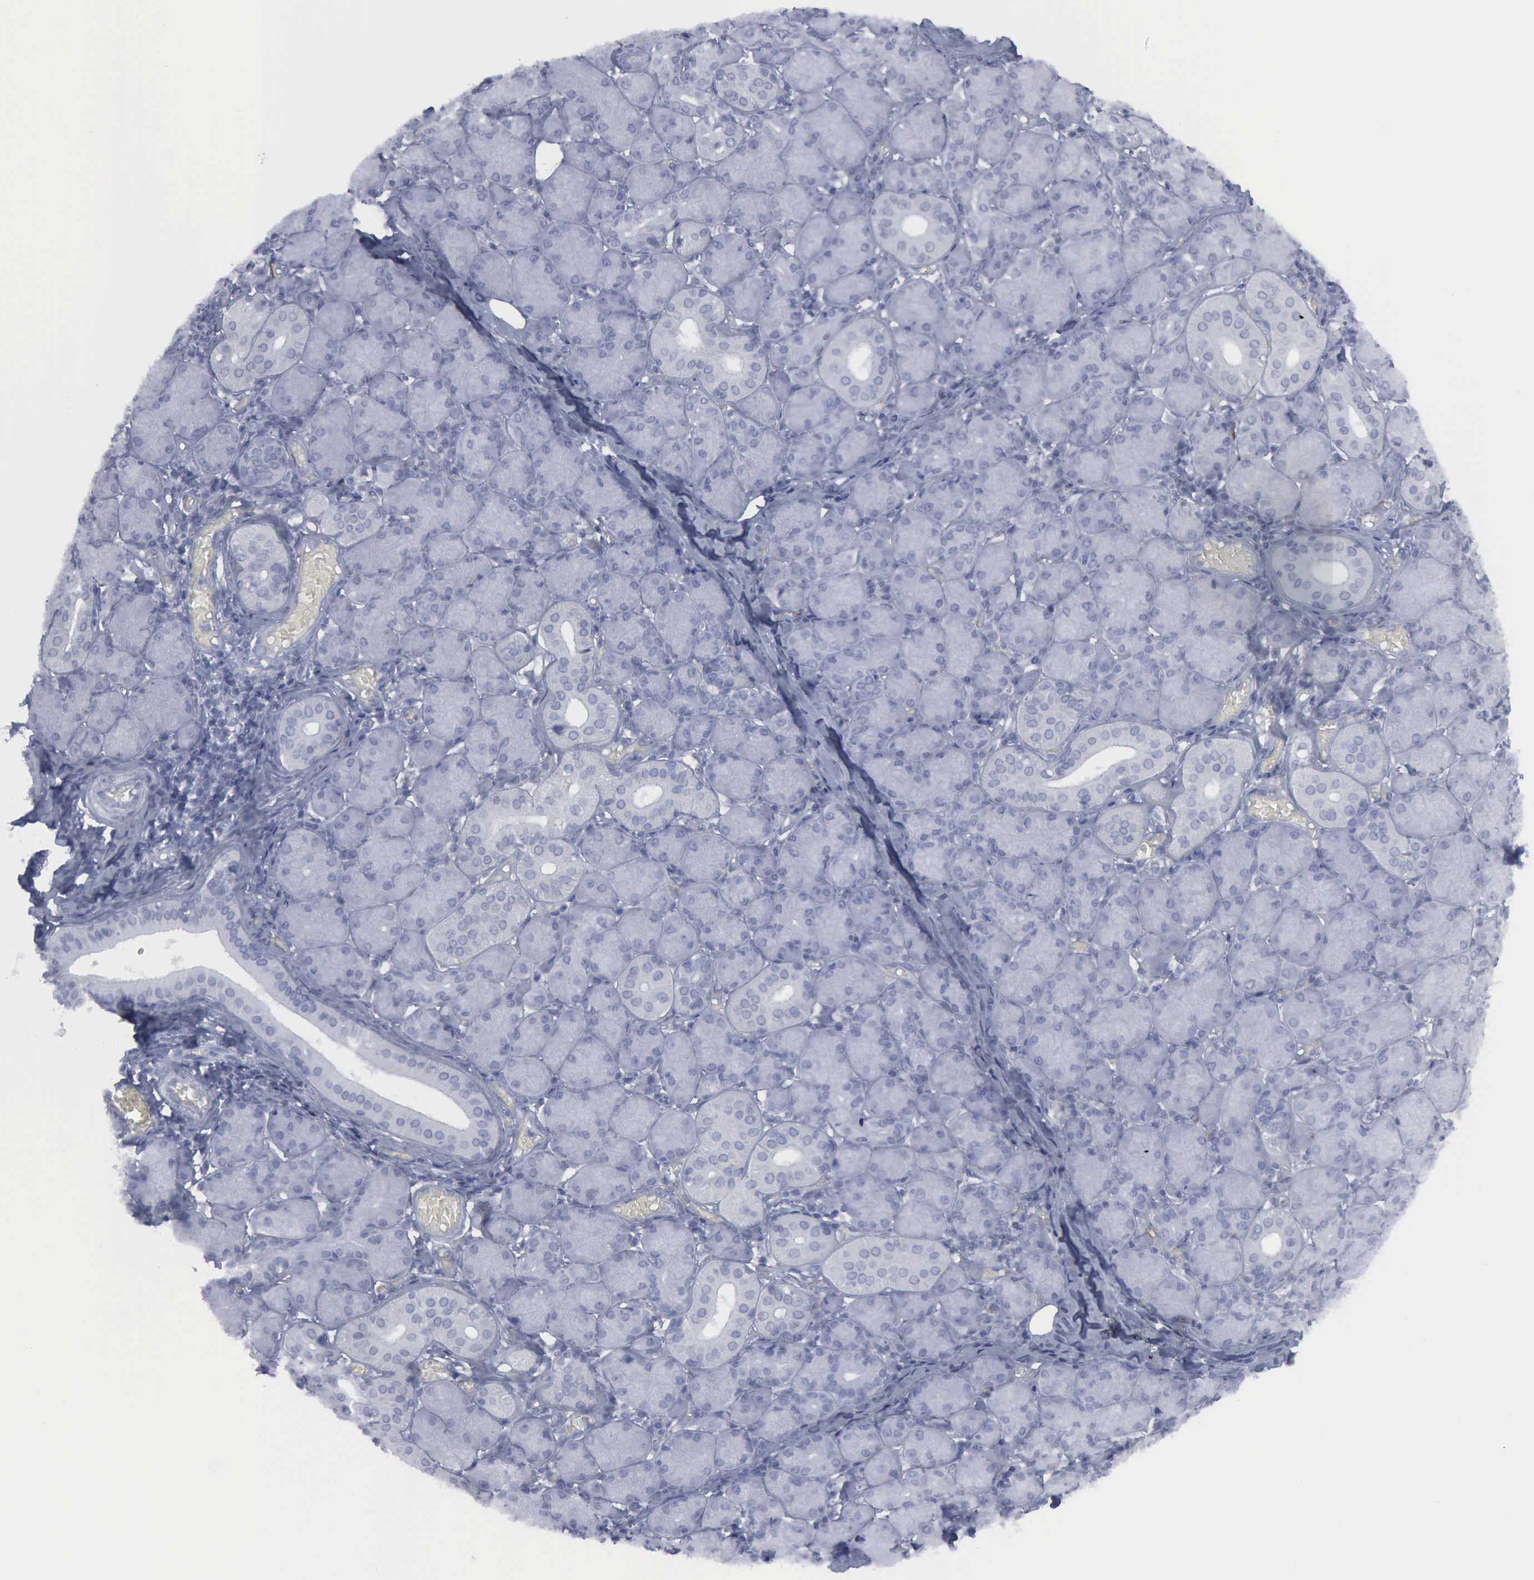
{"staining": {"intensity": "negative", "quantity": "none", "location": "none"}, "tissue": "salivary gland", "cell_type": "Glandular cells", "image_type": "normal", "snomed": [{"axis": "morphology", "description": "Normal tissue, NOS"}, {"axis": "topography", "description": "Salivary gland"}], "caption": "Immunohistochemistry of benign human salivary gland shows no expression in glandular cells.", "gene": "VCAM1", "patient": {"sex": "female", "age": 24}}